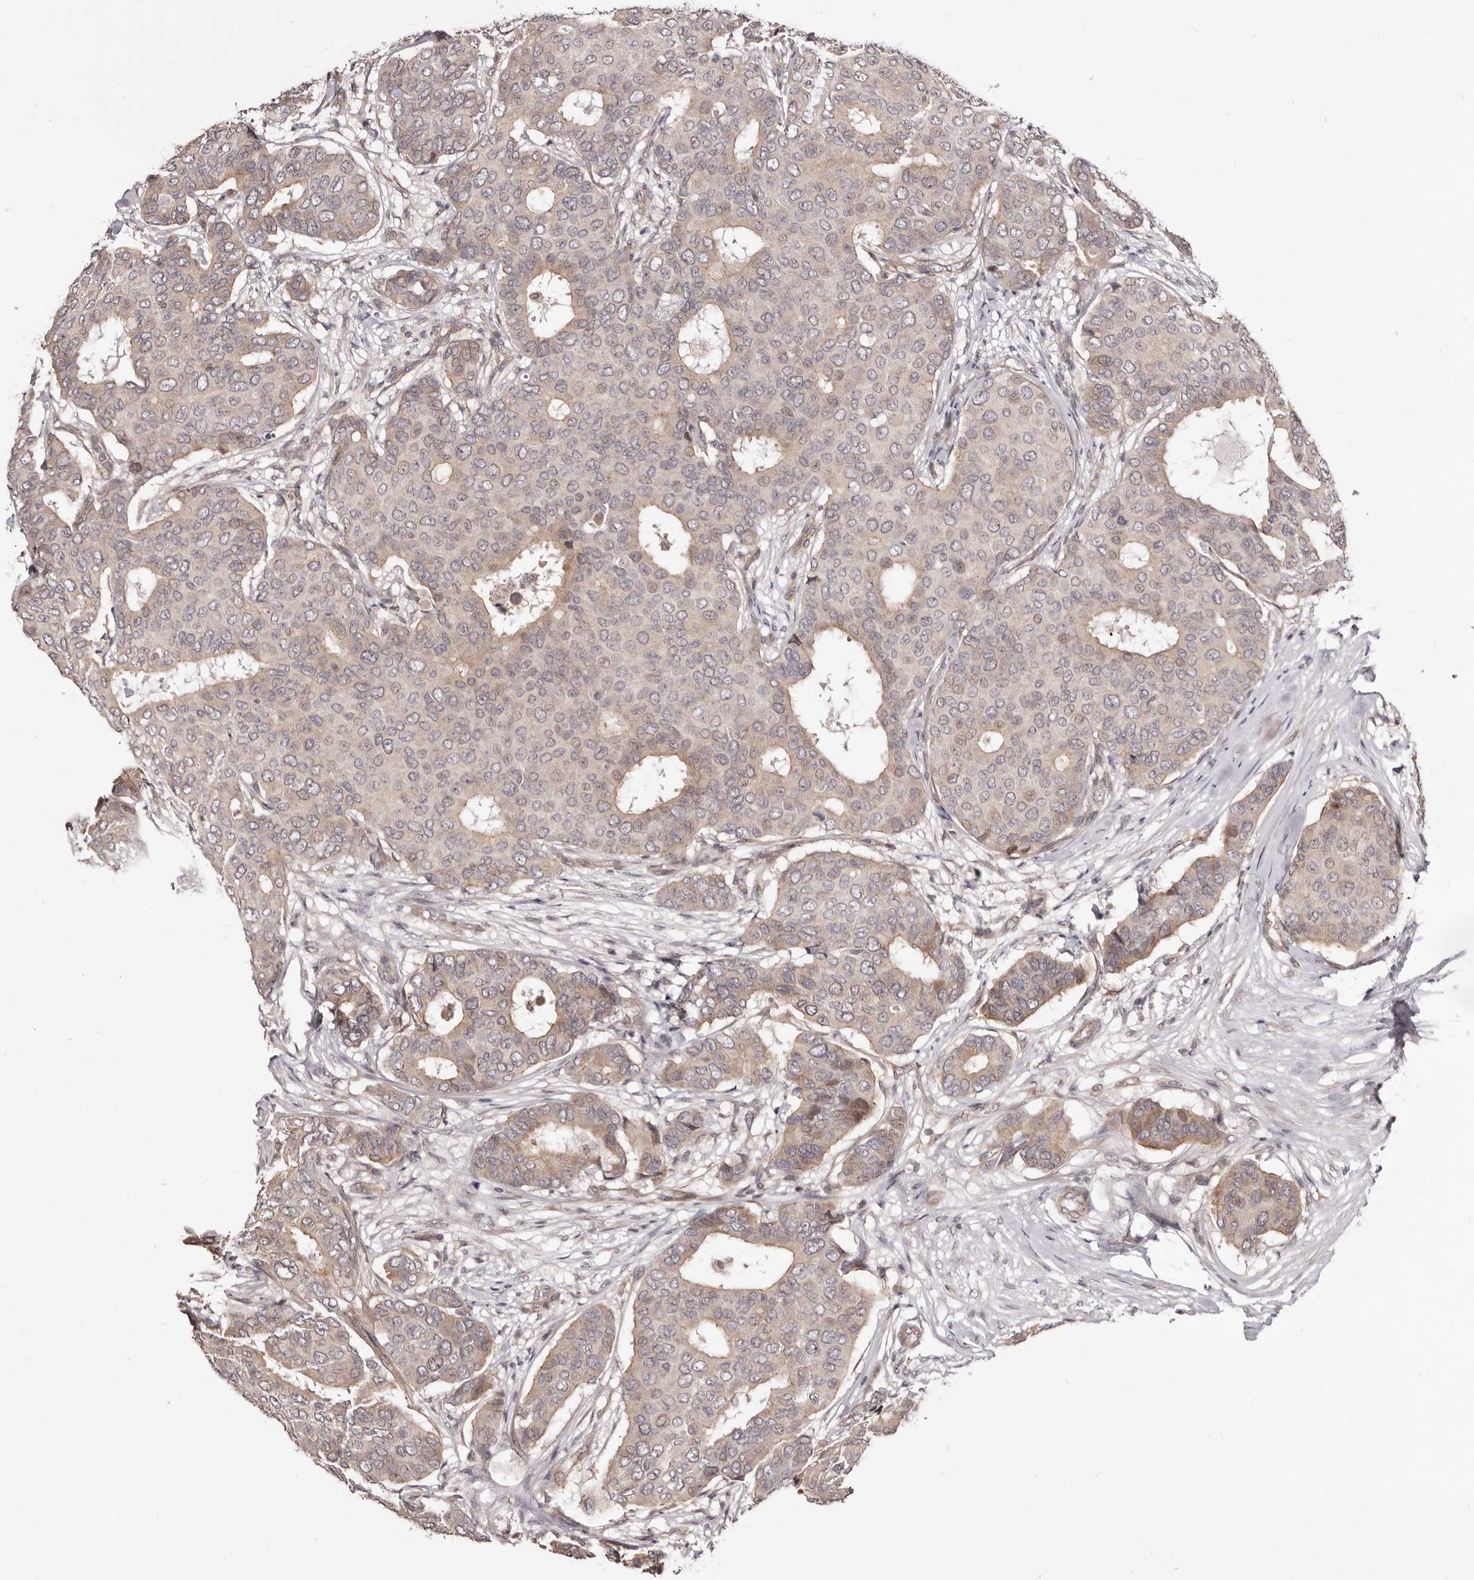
{"staining": {"intensity": "weak", "quantity": "<25%", "location": "cytoplasmic/membranous,nuclear"}, "tissue": "breast cancer", "cell_type": "Tumor cells", "image_type": "cancer", "snomed": [{"axis": "morphology", "description": "Duct carcinoma"}, {"axis": "topography", "description": "Breast"}], "caption": "A histopathology image of human breast invasive ductal carcinoma is negative for staining in tumor cells.", "gene": "NOL12", "patient": {"sex": "female", "age": 75}}